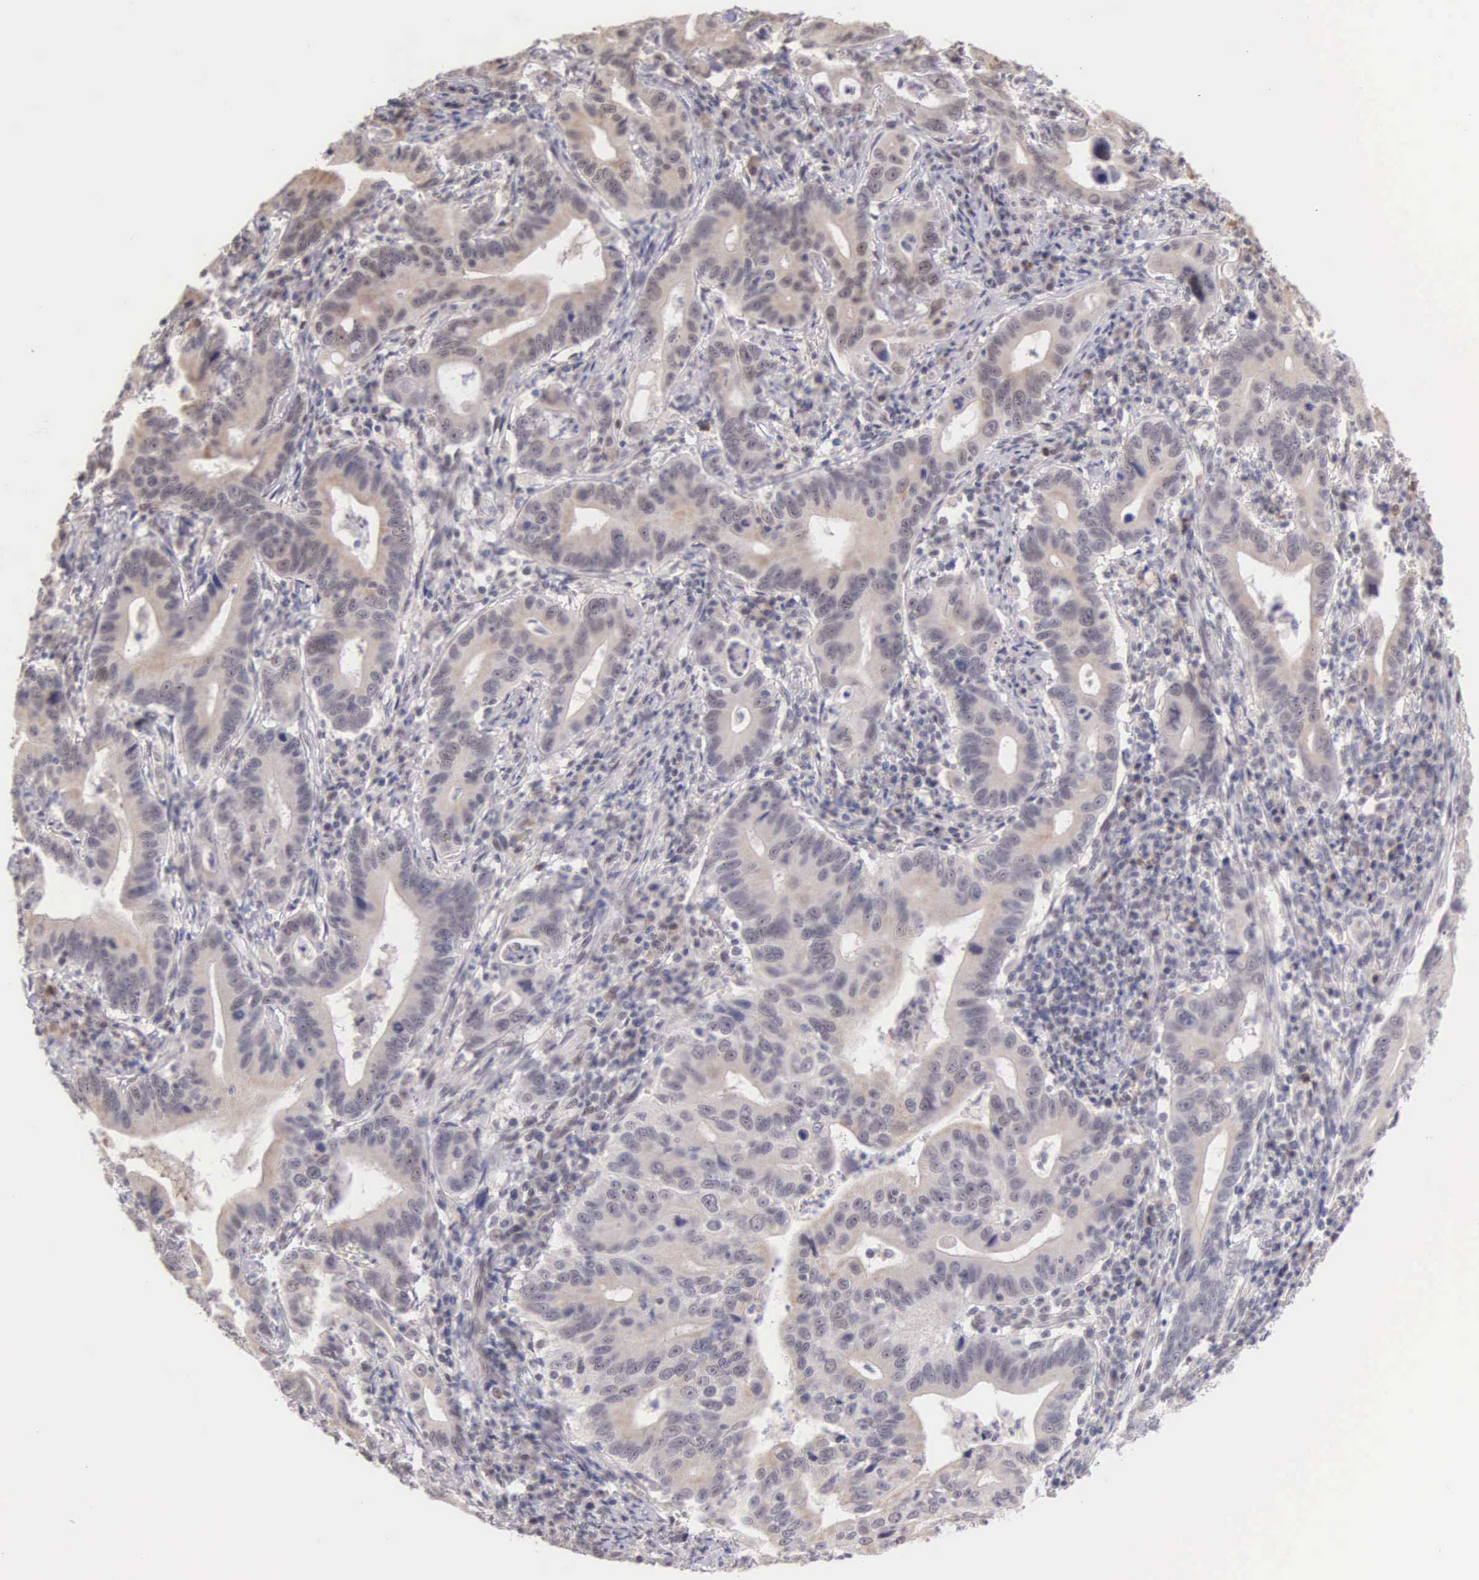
{"staining": {"intensity": "weak", "quantity": "<25%", "location": "cytoplasmic/membranous"}, "tissue": "stomach cancer", "cell_type": "Tumor cells", "image_type": "cancer", "snomed": [{"axis": "morphology", "description": "Adenocarcinoma, NOS"}, {"axis": "topography", "description": "Stomach, upper"}], "caption": "Immunohistochemical staining of stomach cancer (adenocarcinoma) displays no significant staining in tumor cells.", "gene": "HMGXB4", "patient": {"sex": "male", "age": 63}}